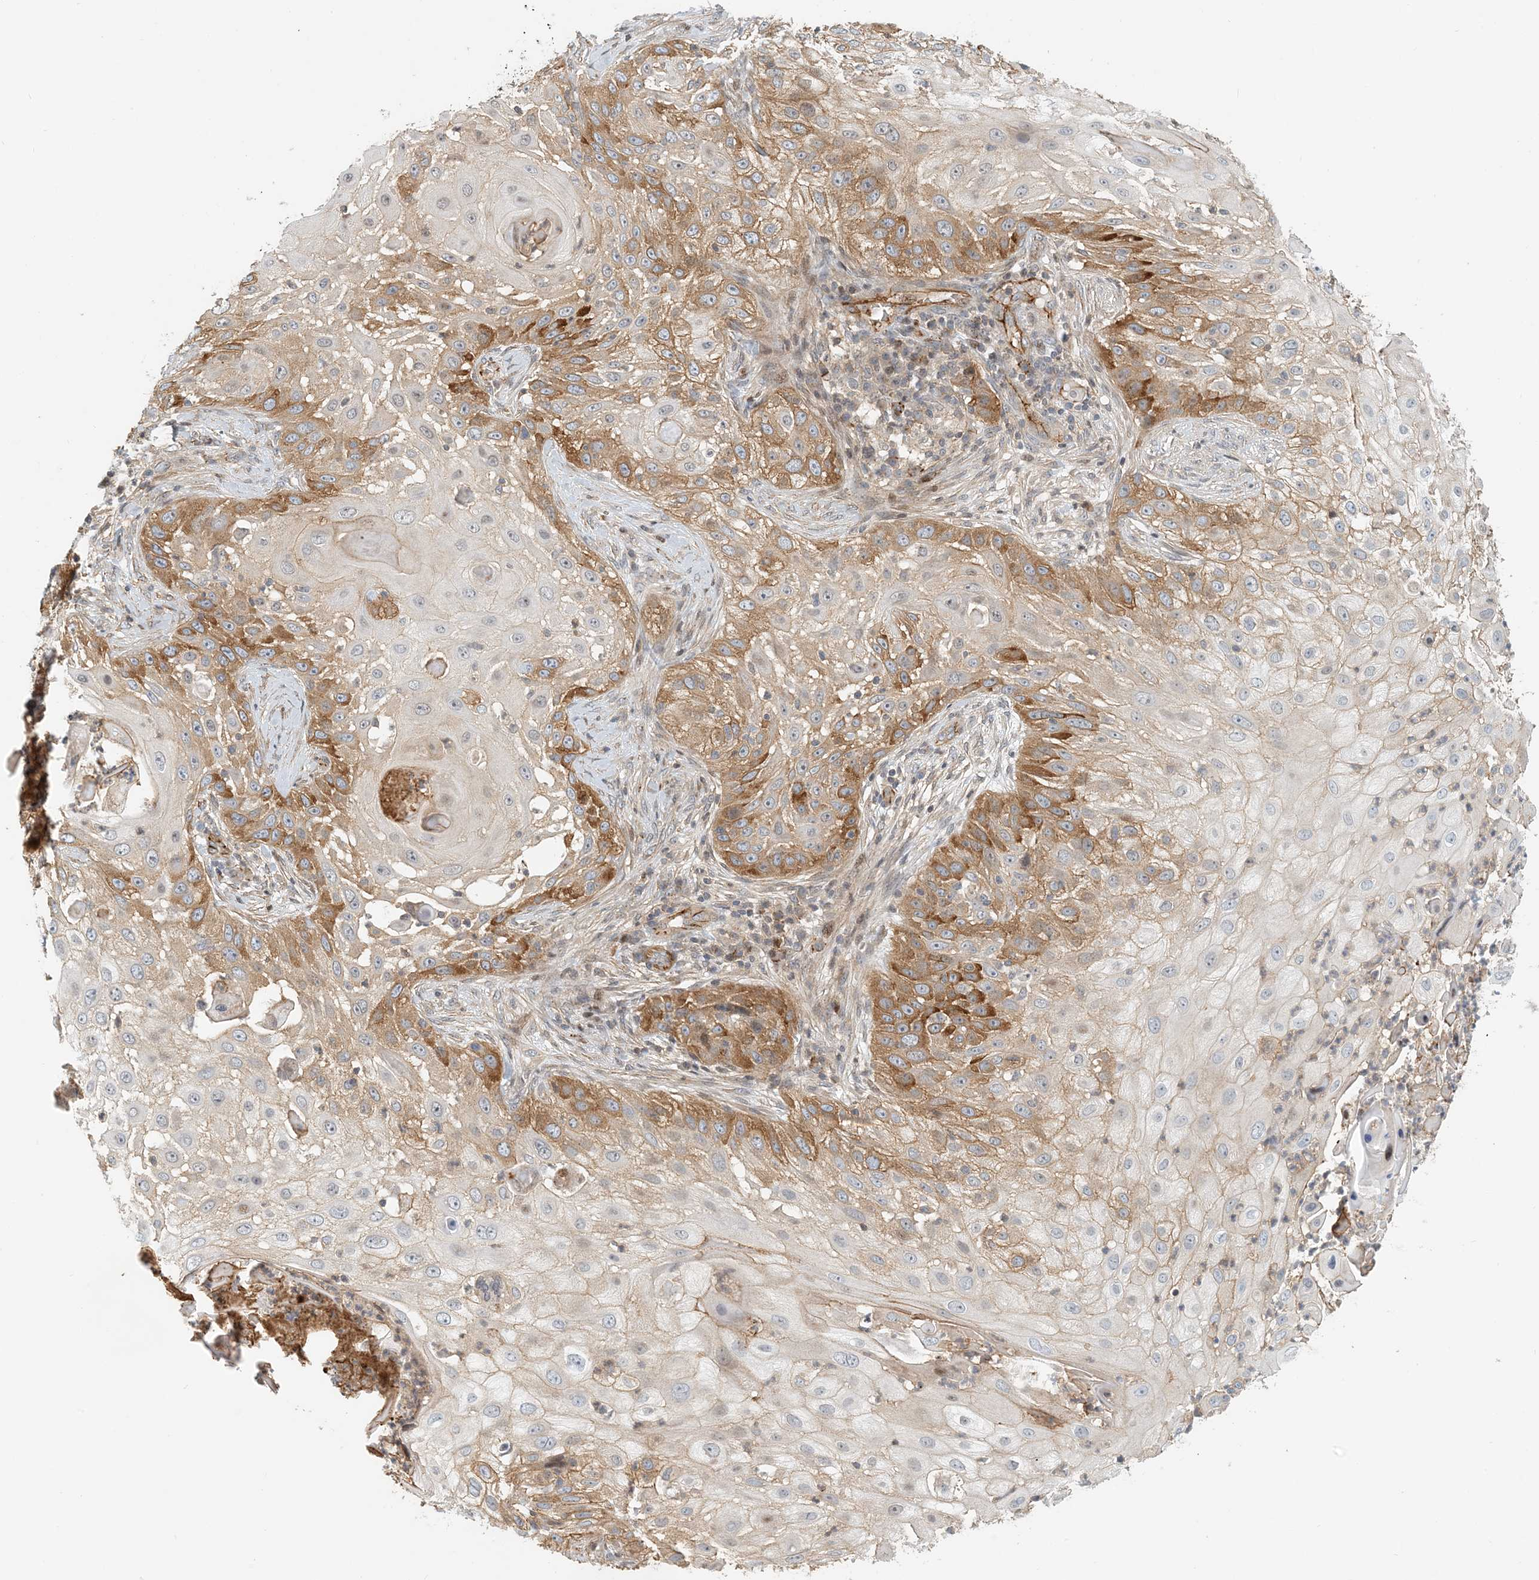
{"staining": {"intensity": "moderate", "quantity": "25%-75%", "location": "cytoplasmic/membranous"}, "tissue": "skin cancer", "cell_type": "Tumor cells", "image_type": "cancer", "snomed": [{"axis": "morphology", "description": "Squamous cell carcinoma, NOS"}, {"axis": "topography", "description": "Skin"}], "caption": "Skin cancer (squamous cell carcinoma) stained with a protein marker exhibits moderate staining in tumor cells.", "gene": "MAPKBP1", "patient": {"sex": "female", "age": 44}}